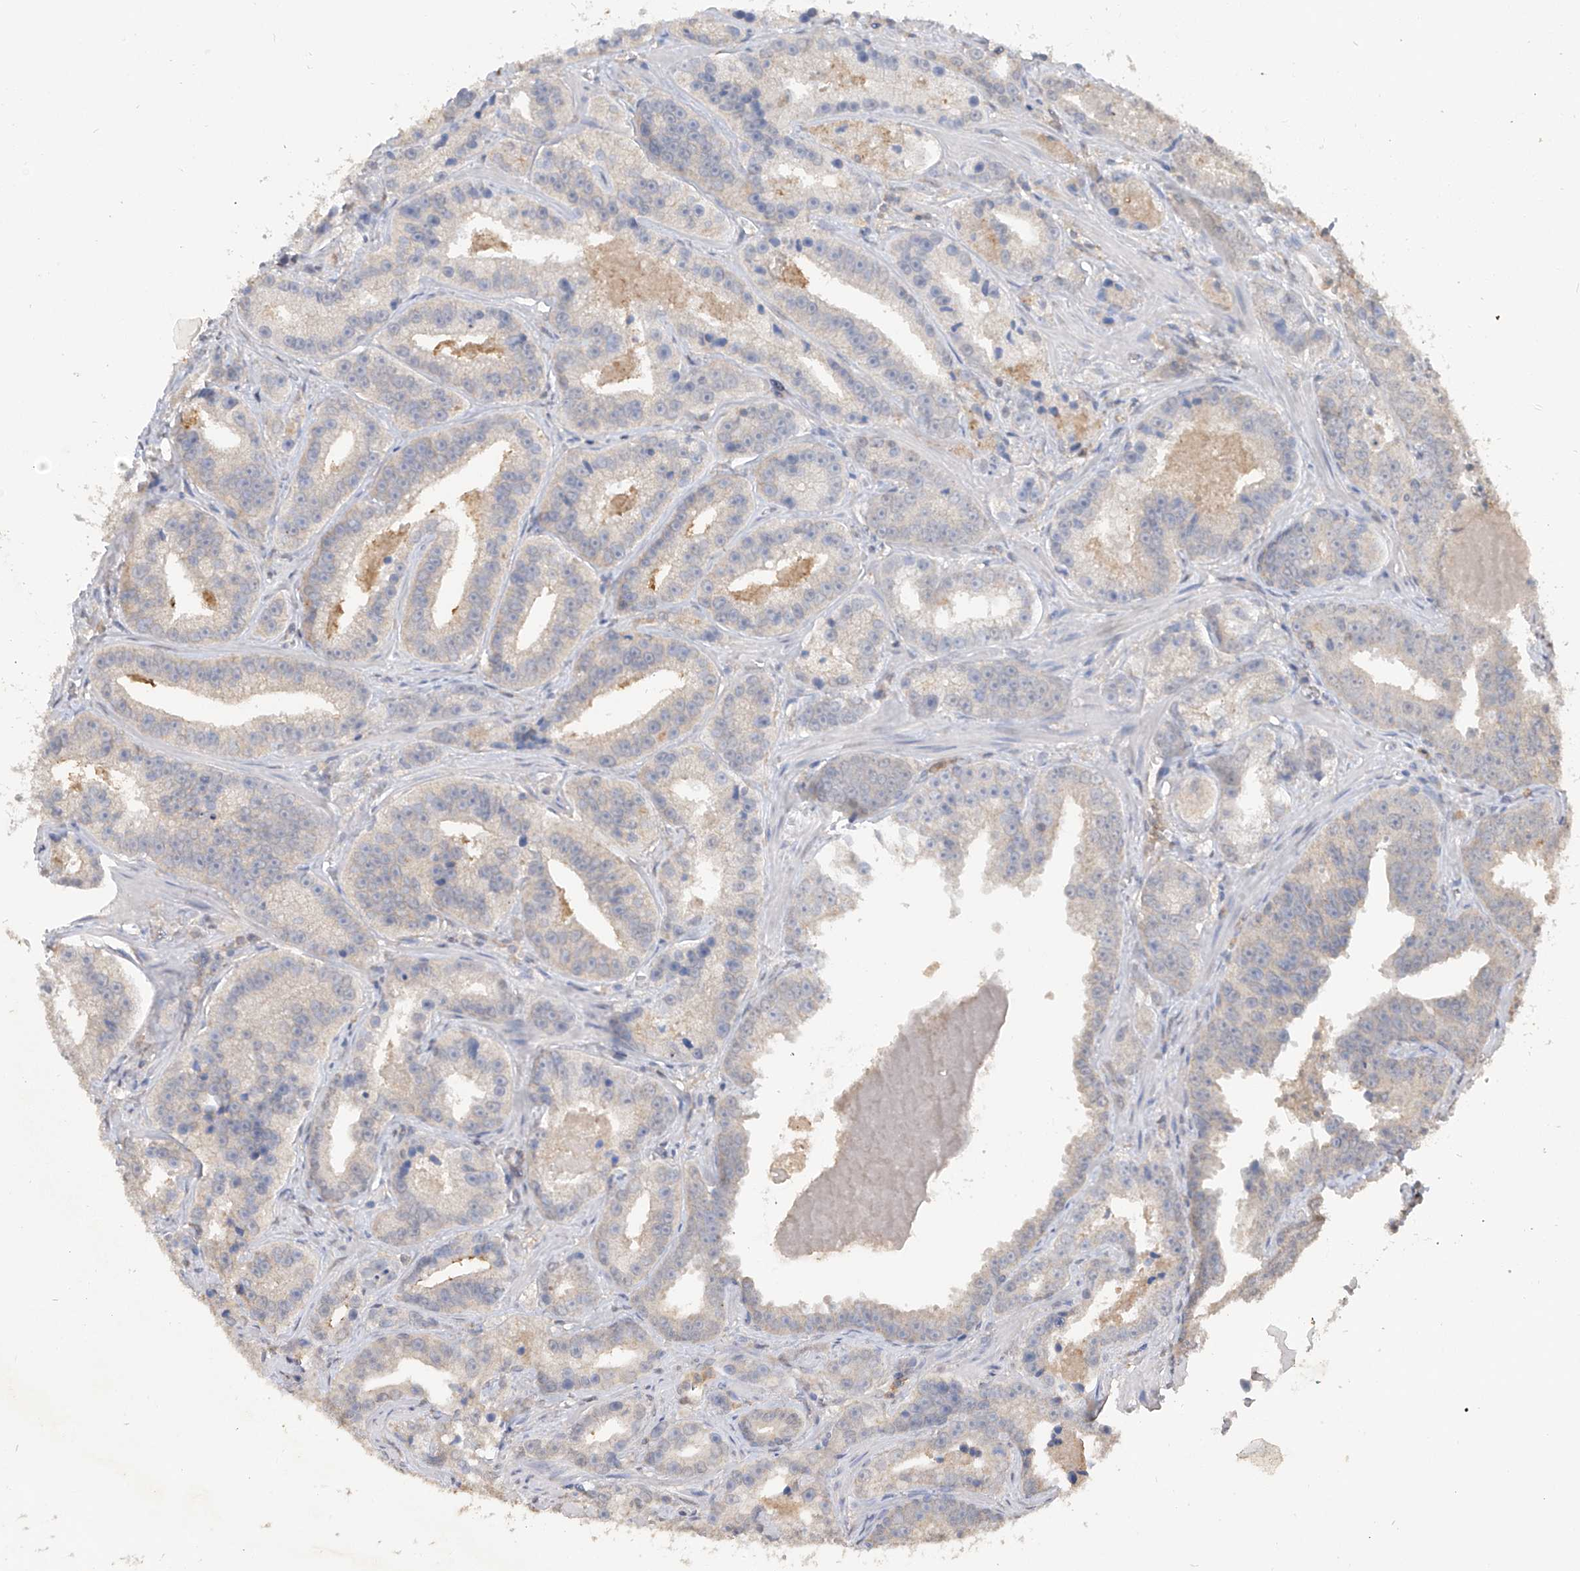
{"staining": {"intensity": "negative", "quantity": "none", "location": "none"}, "tissue": "prostate cancer", "cell_type": "Tumor cells", "image_type": "cancer", "snomed": [{"axis": "morphology", "description": "Adenocarcinoma, High grade"}, {"axis": "topography", "description": "Prostate"}], "caption": "High power microscopy micrograph of an immunohistochemistry histopathology image of prostate adenocarcinoma (high-grade), revealing no significant positivity in tumor cells. (DAB (3,3'-diaminobenzidine) immunohistochemistry visualized using brightfield microscopy, high magnification).", "gene": "HAS3", "patient": {"sex": "male", "age": 62}}